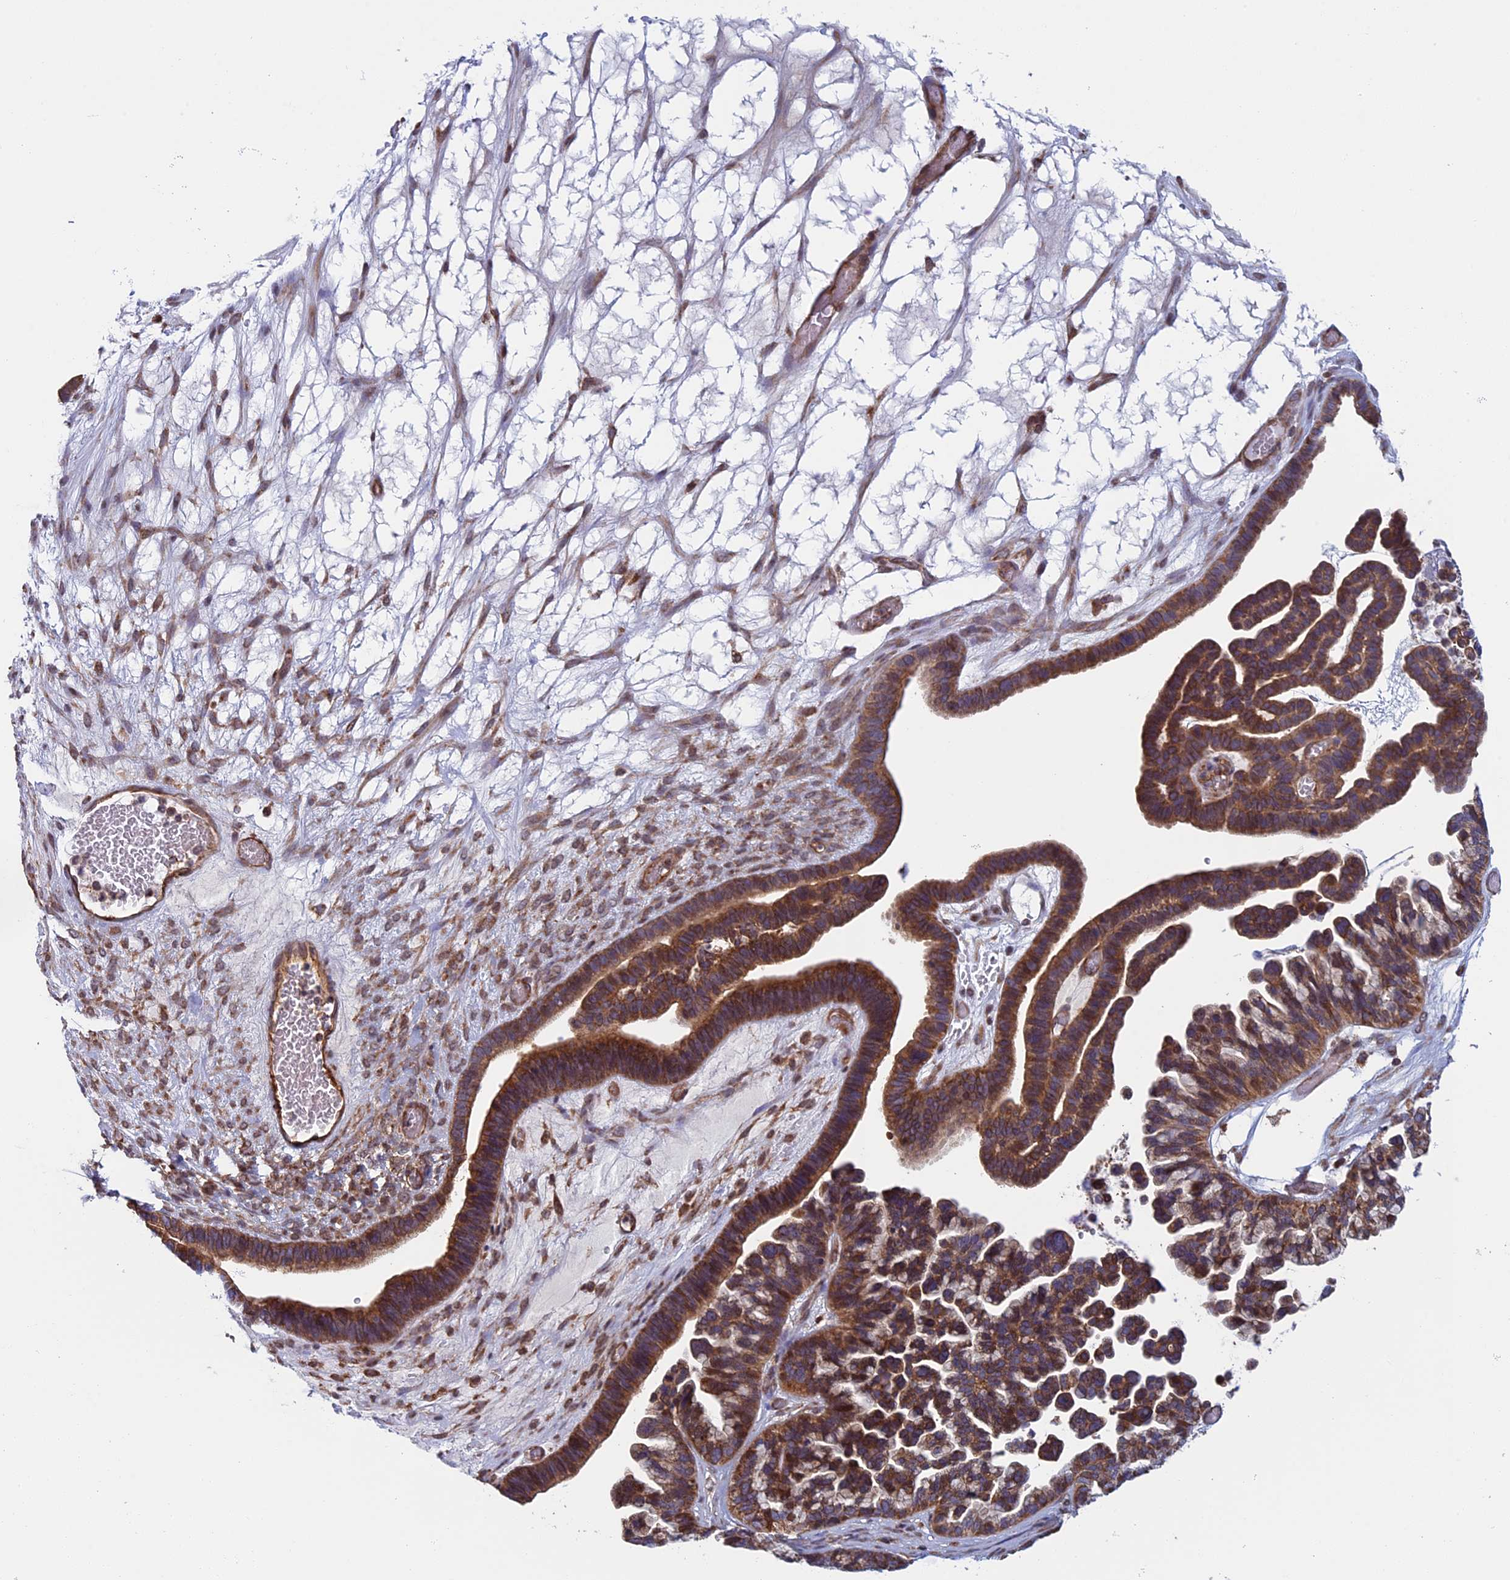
{"staining": {"intensity": "strong", "quantity": ">75%", "location": "cytoplasmic/membranous"}, "tissue": "ovarian cancer", "cell_type": "Tumor cells", "image_type": "cancer", "snomed": [{"axis": "morphology", "description": "Cystadenocarcinoma, serous, NOS"}, {"axis": "topography", "description": "Ovary"}], "caption": "A high amount of strong cytoplasmic/membranous positivity is seen in approximately >75% of tumor cells in ovarian serous cystadenocarcinoma tissue.", "gene": "CCDC8", "patient": {"sex": "female", "age": 56}}